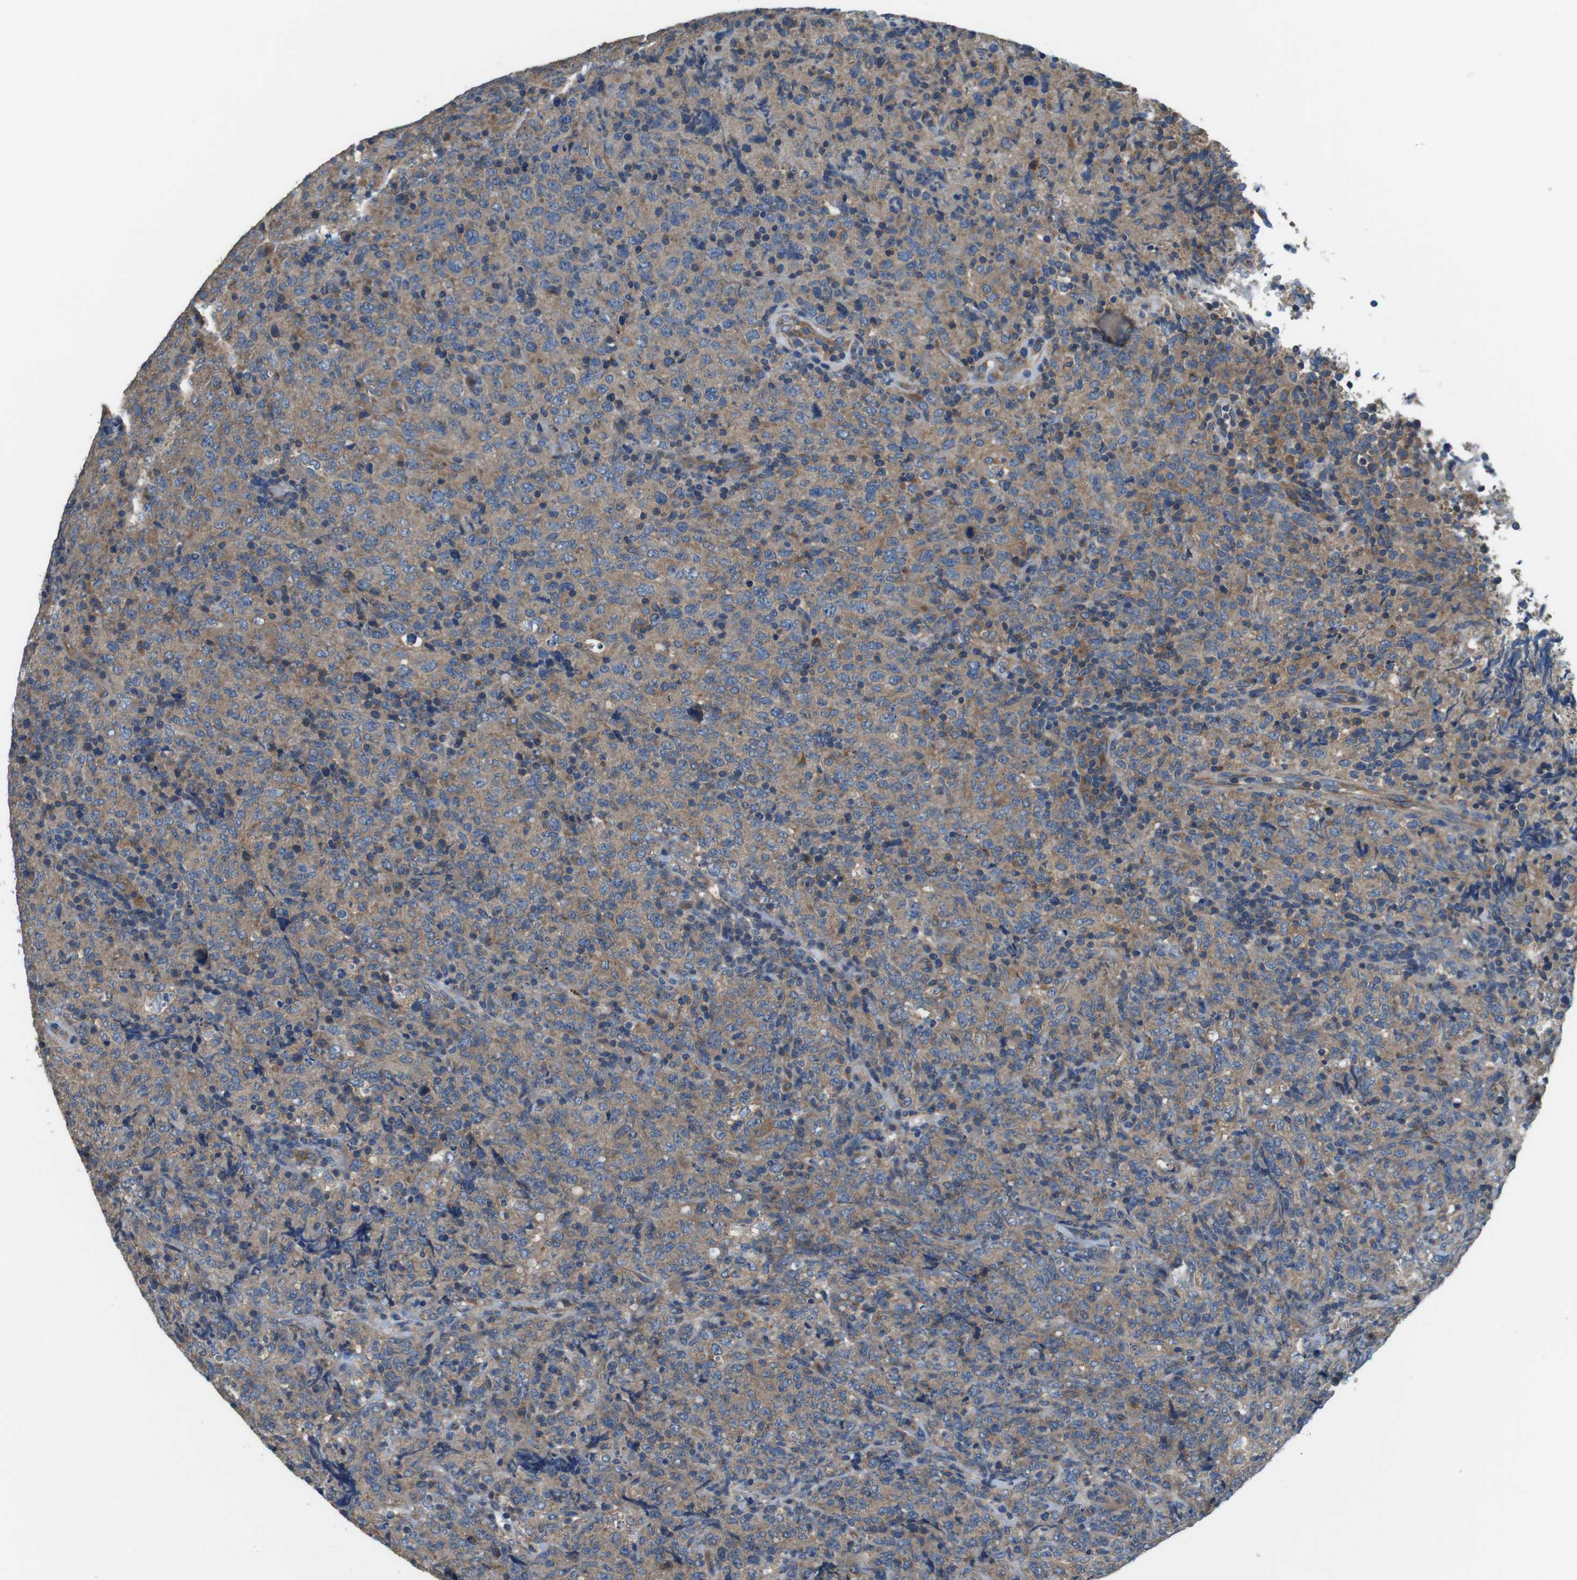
{"staining": {"intensity": "weak", "quantity": ">75%", "location": "cytoplasmic/membranous"}, "tissue": "lymphoma", "cell_type": "Tumor cells", "image_type": "cancer", "snomed": [{"axis": "morphology", "description": "Malignant lymphoma, non-Hodgkin's type, High grade"}, {"axis": "topography", "description": "Tonsil"}], "caption": "Lymphoma stained with DAB (3,3'-diaminobenzidine) IHC reveals low levels of weak cytoplasmic/membranous expression in about >75% of tumor cells.", "gene": "DENND4C", "patient": {"sex": "female", "age": 36}}